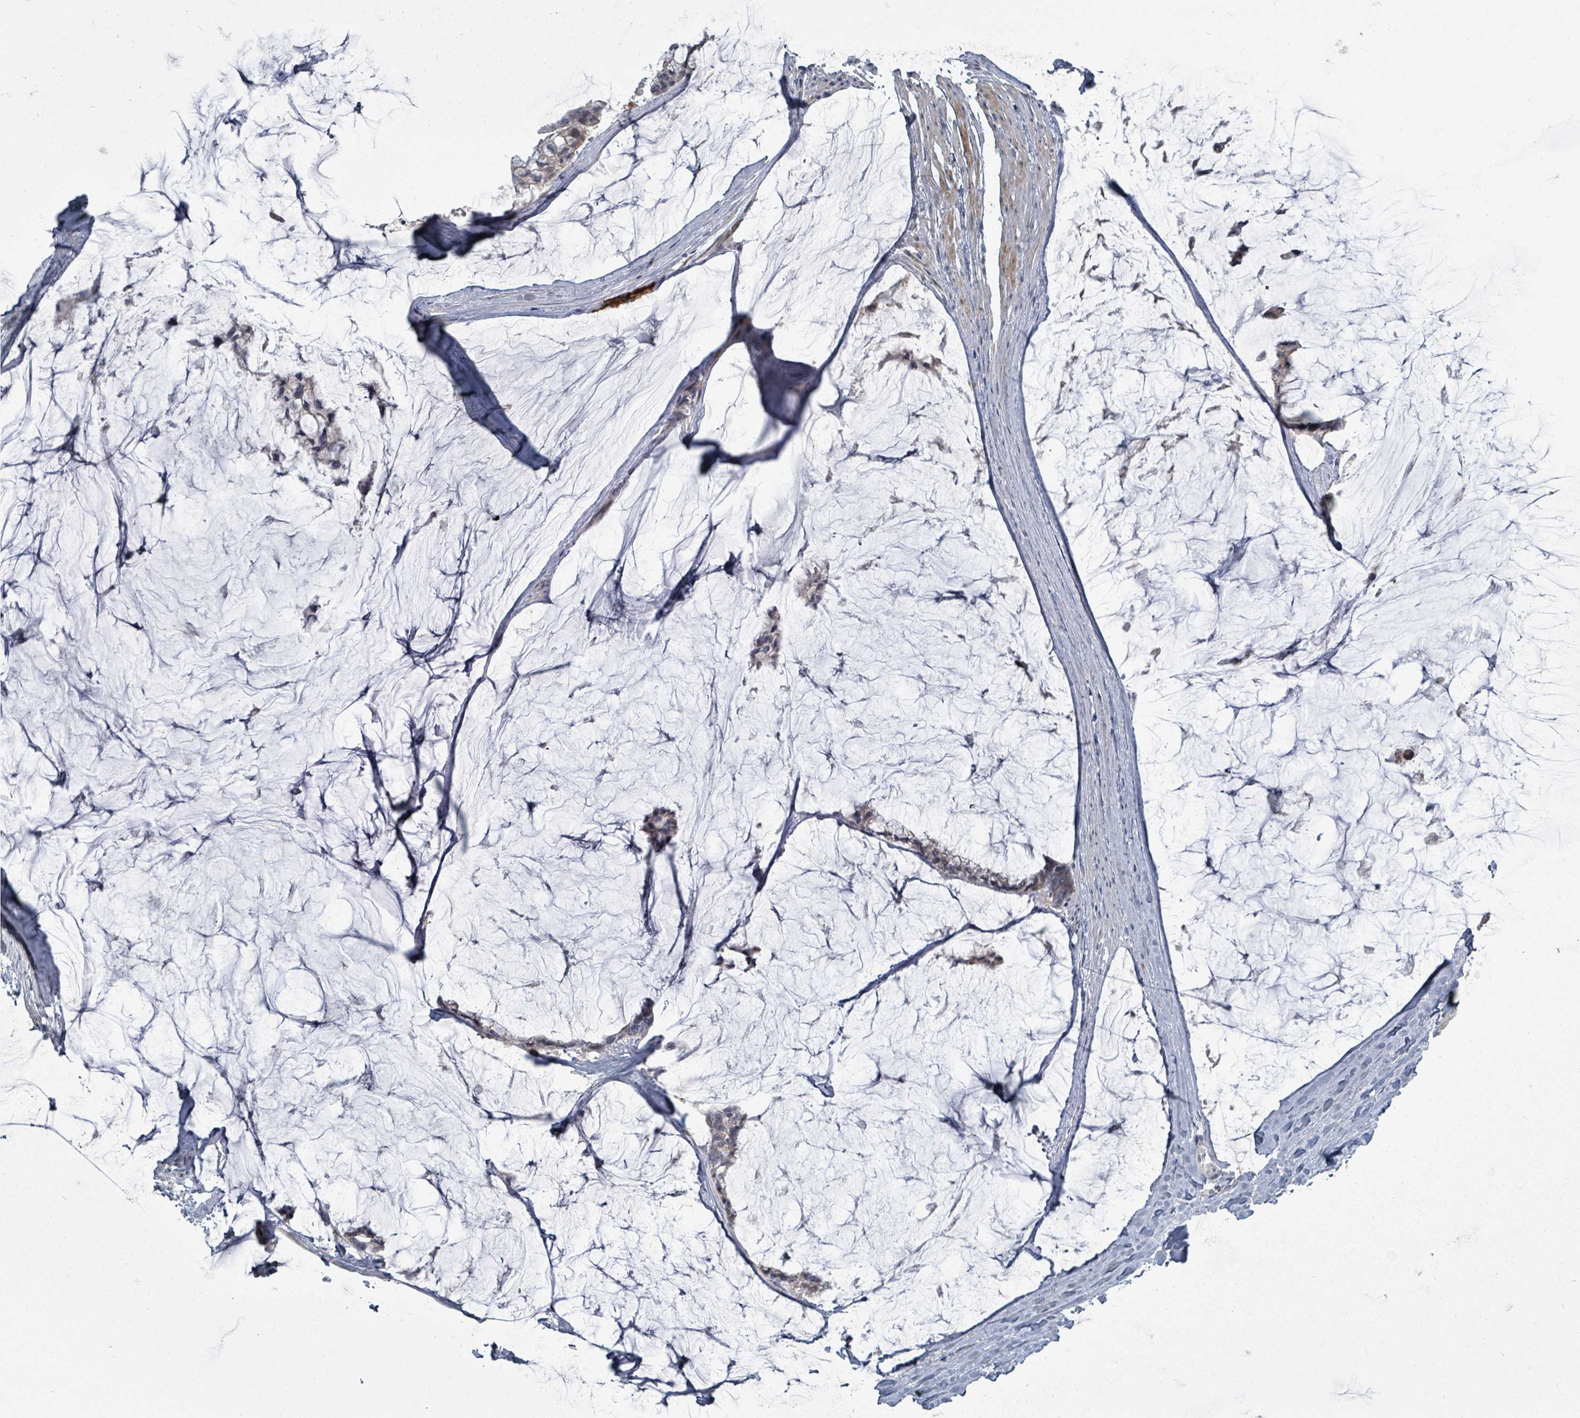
{"staining": {"intensity": "negative", "quantity": "none", "location": "none"}, "tissue": "ovarian cancer", "cell_type": "Tumor cells", "image_type": "cancer", "snomed": [{"axis": "morphology", "description": "Cystadenocarcinoma, mucinous, NOS"}, {"axis": "topography", "description": "Ovary"}], "caption": "Ovarian mucinous cystadenocarcinoma was stained to show a protein in brown. There is no significant expression in tumor cells.", "gene": "LEFTY2", "patient": {"sex": "female", "age": 39}}